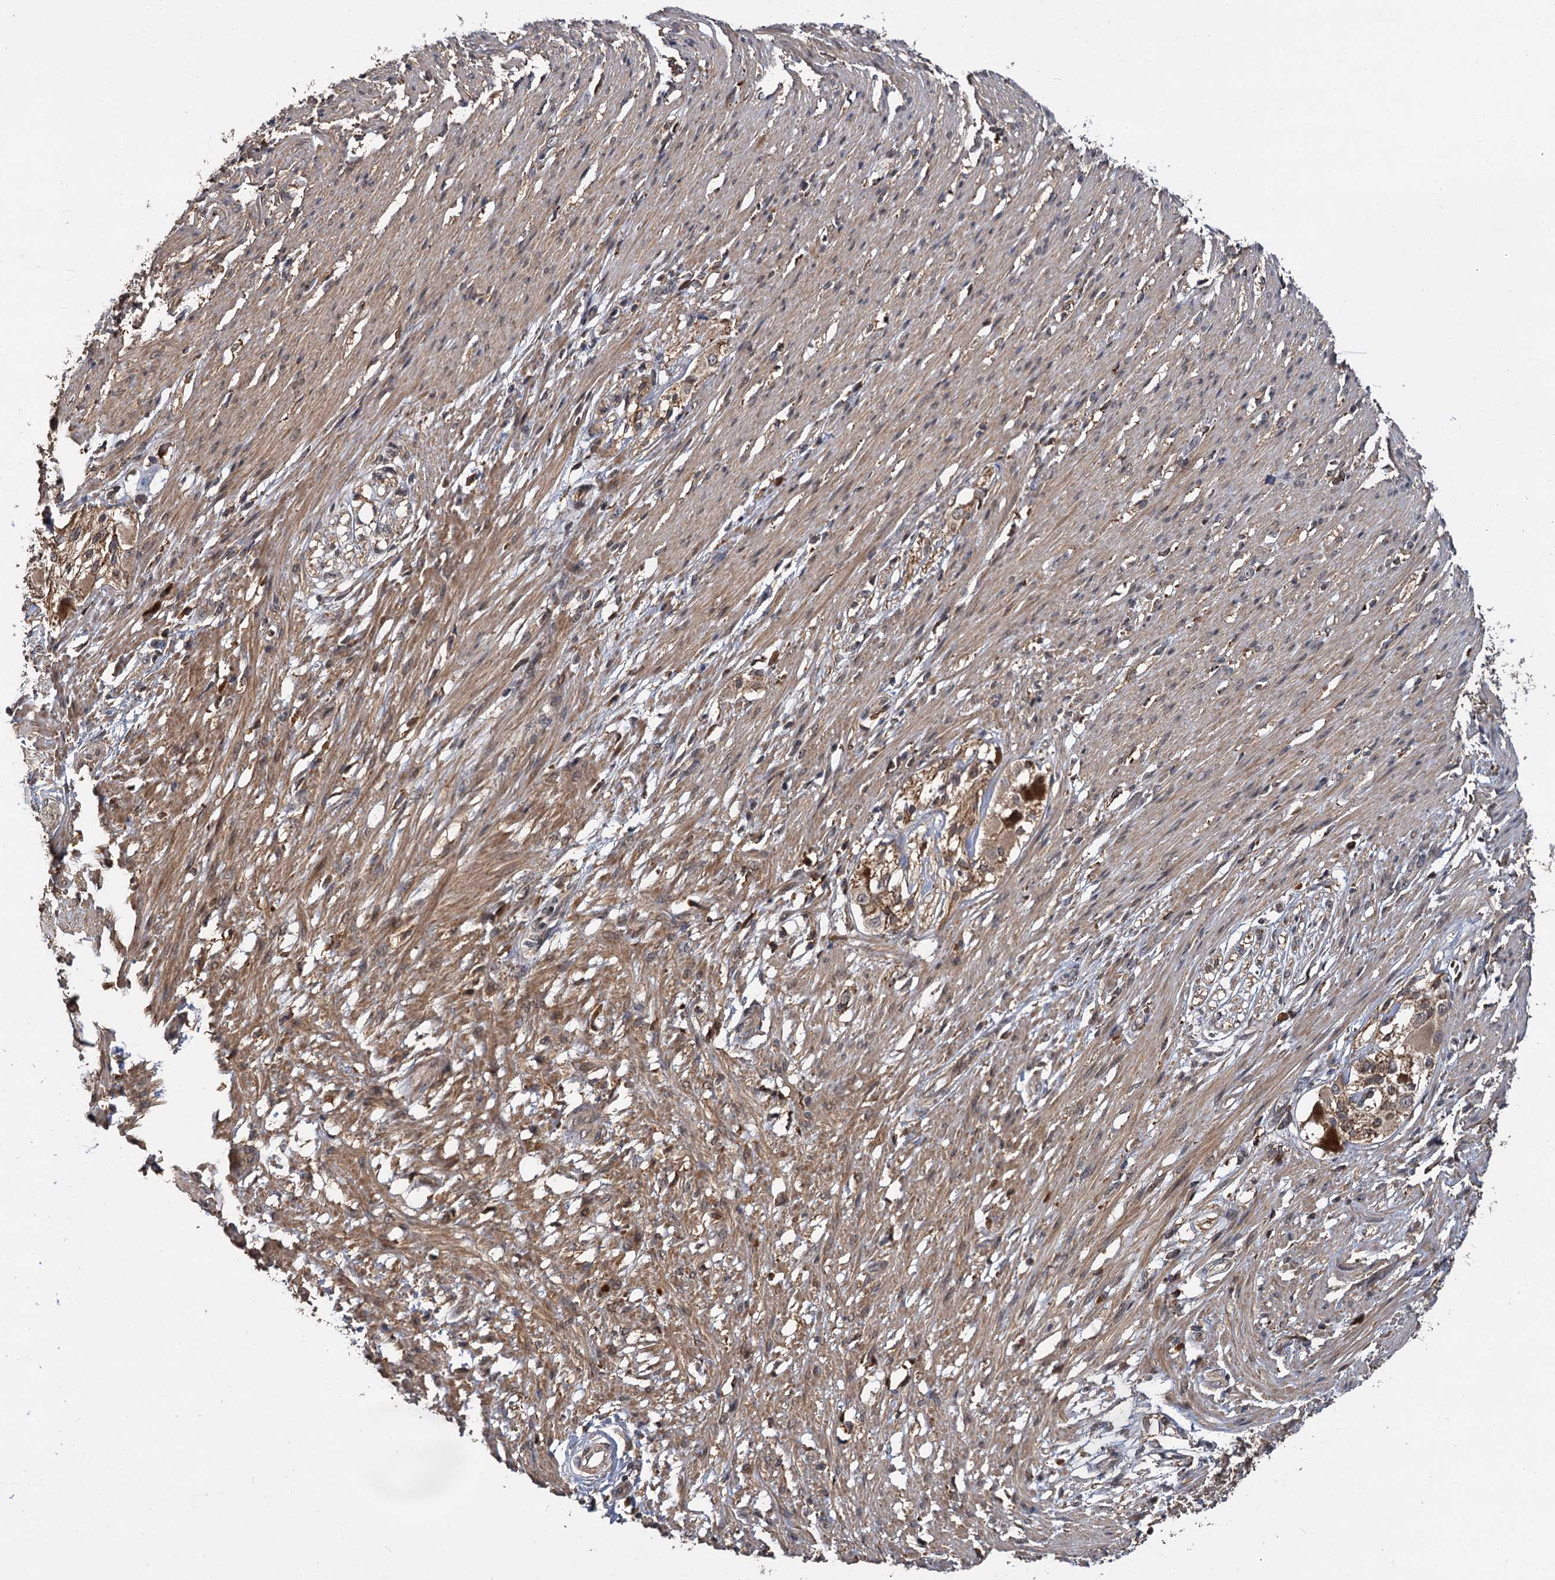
{"staining": {"intensity": "moderate", "quantity": "25%-75%", "location": "cytoplasmic/membranous"}, "tissue": "smooth muscle", "cell_type": "Smooth muscle cells", "image_type": "normal", "snomed": [{"axis": "morphology", "description": "Normal tissue, NOS"}, {"axis": "morphology", "description": "Adenocarcinoma, NOS"}, {"axis": "topography", "description": "Colon"}, {"axis": "topography", "description": "Peripheral nerve tissue"}], "caption": "This is a photomicrograph of immunohistochemistry staining of unremarkable smooth muscle, which shows moderate positivity in the cytoplasmic/membranous of smooth muscle cells.", "gene": "MBD6", "patient": {"sex": "male", "age": 14}}